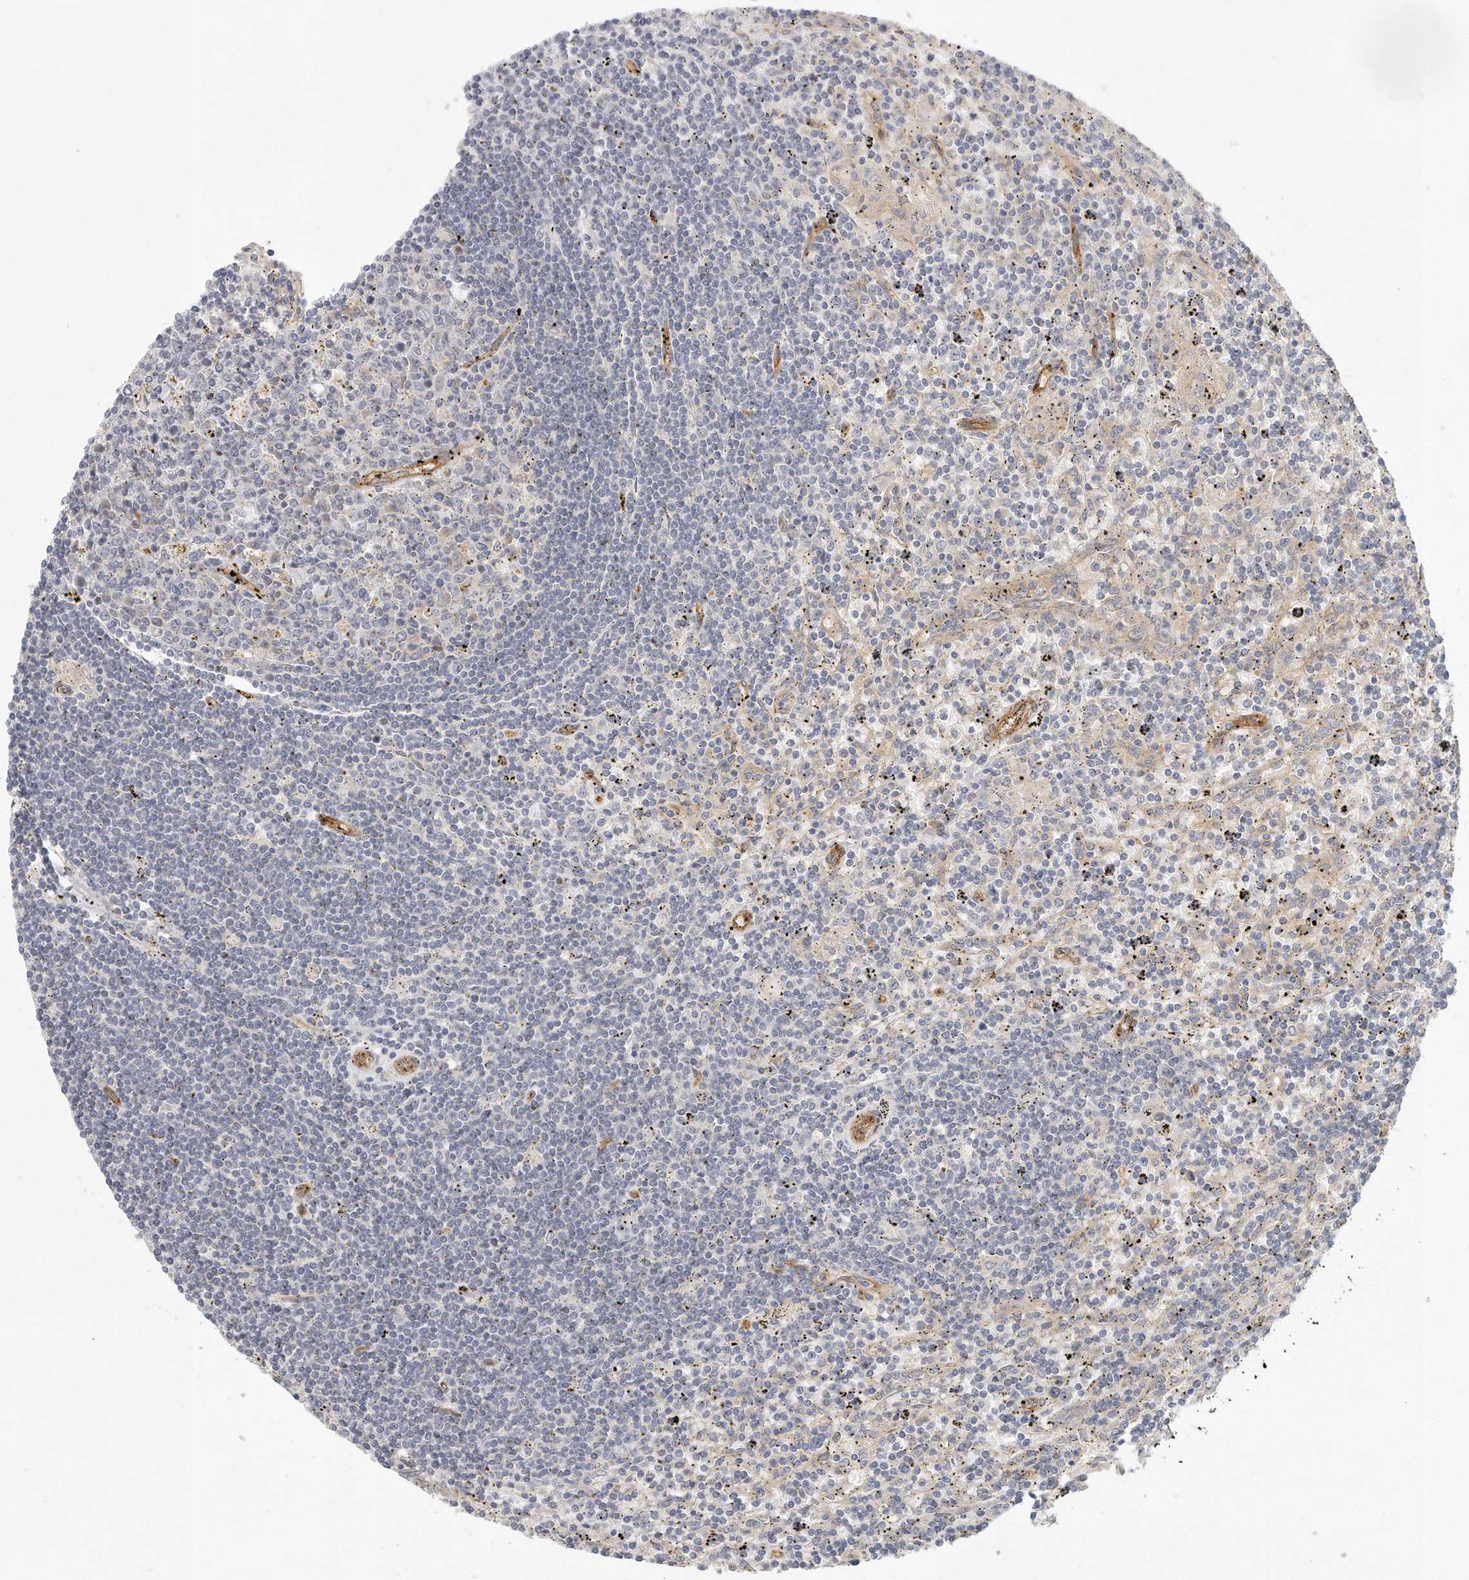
{"staining": {"intensity": "negative", "quantity": "none", "location": "none"}, "tissue": "lymphoma", "cell_type": "Tumor cells", "image_type": "cancer", "snomed": [{"axis": "morphology", "description": "Malignant lymphoma, non-Hodgkin's type, Low grade"}, {"axis": "topography", "description": "Spleen"}], "caption": "High magnification brightfield microscopy of lymphoma stained with DAB (3,3'-diaminobenzidine) (brown) and counterstained with hematoxylin (blue): tumor cells show no significant staining.", "gene": "MTERF4", "patient": {"sex": "male", "age": 76}}